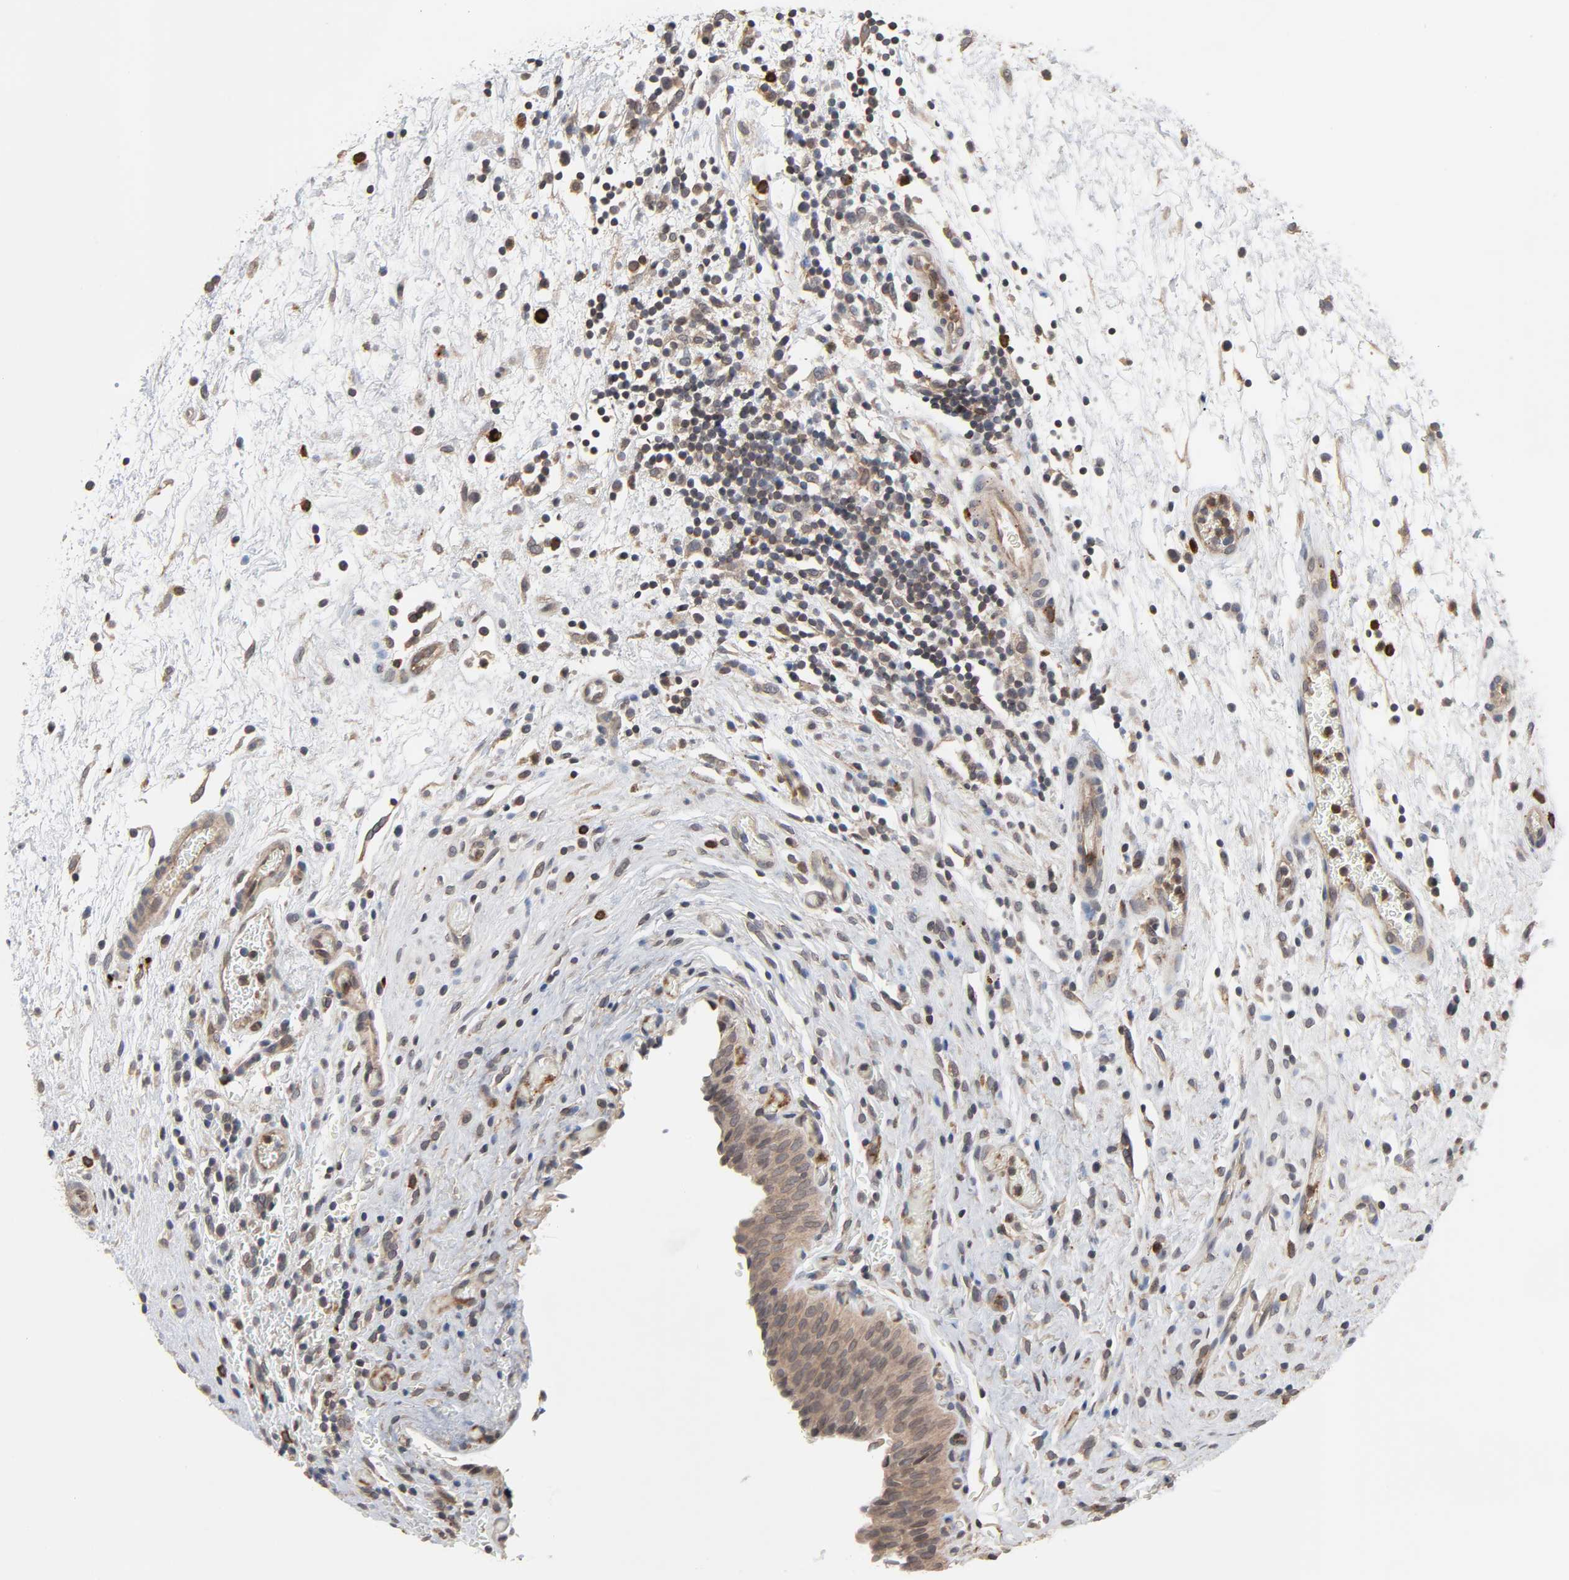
{"staining": {"intensity": "moderate", "quantity": ">75%", "location": "cytoplasmic/membranous,nuclear"}, "tissue": "urinary bladder", "cell_type": "Urothelial cells", "image_type": "normal", "snomed": [{"axis": "morphology", "description": "Normal tissue, NOS"}, {"axis": "topography", "description": "Urinary bladder"}], "caption": "Immunohistochemistry image of unremarkable urinary bladder: human urinary bladder stained using IHC exhibits medium levels of moderate protein expression localized specifically in the cytoplasmic/membranous,nuclear of urothelial cells, appearing as a cytoplasmic/membranous,nuclear brown color.", "gene": "CCDC175", "patient": {"sex": "male", "age": 51}}